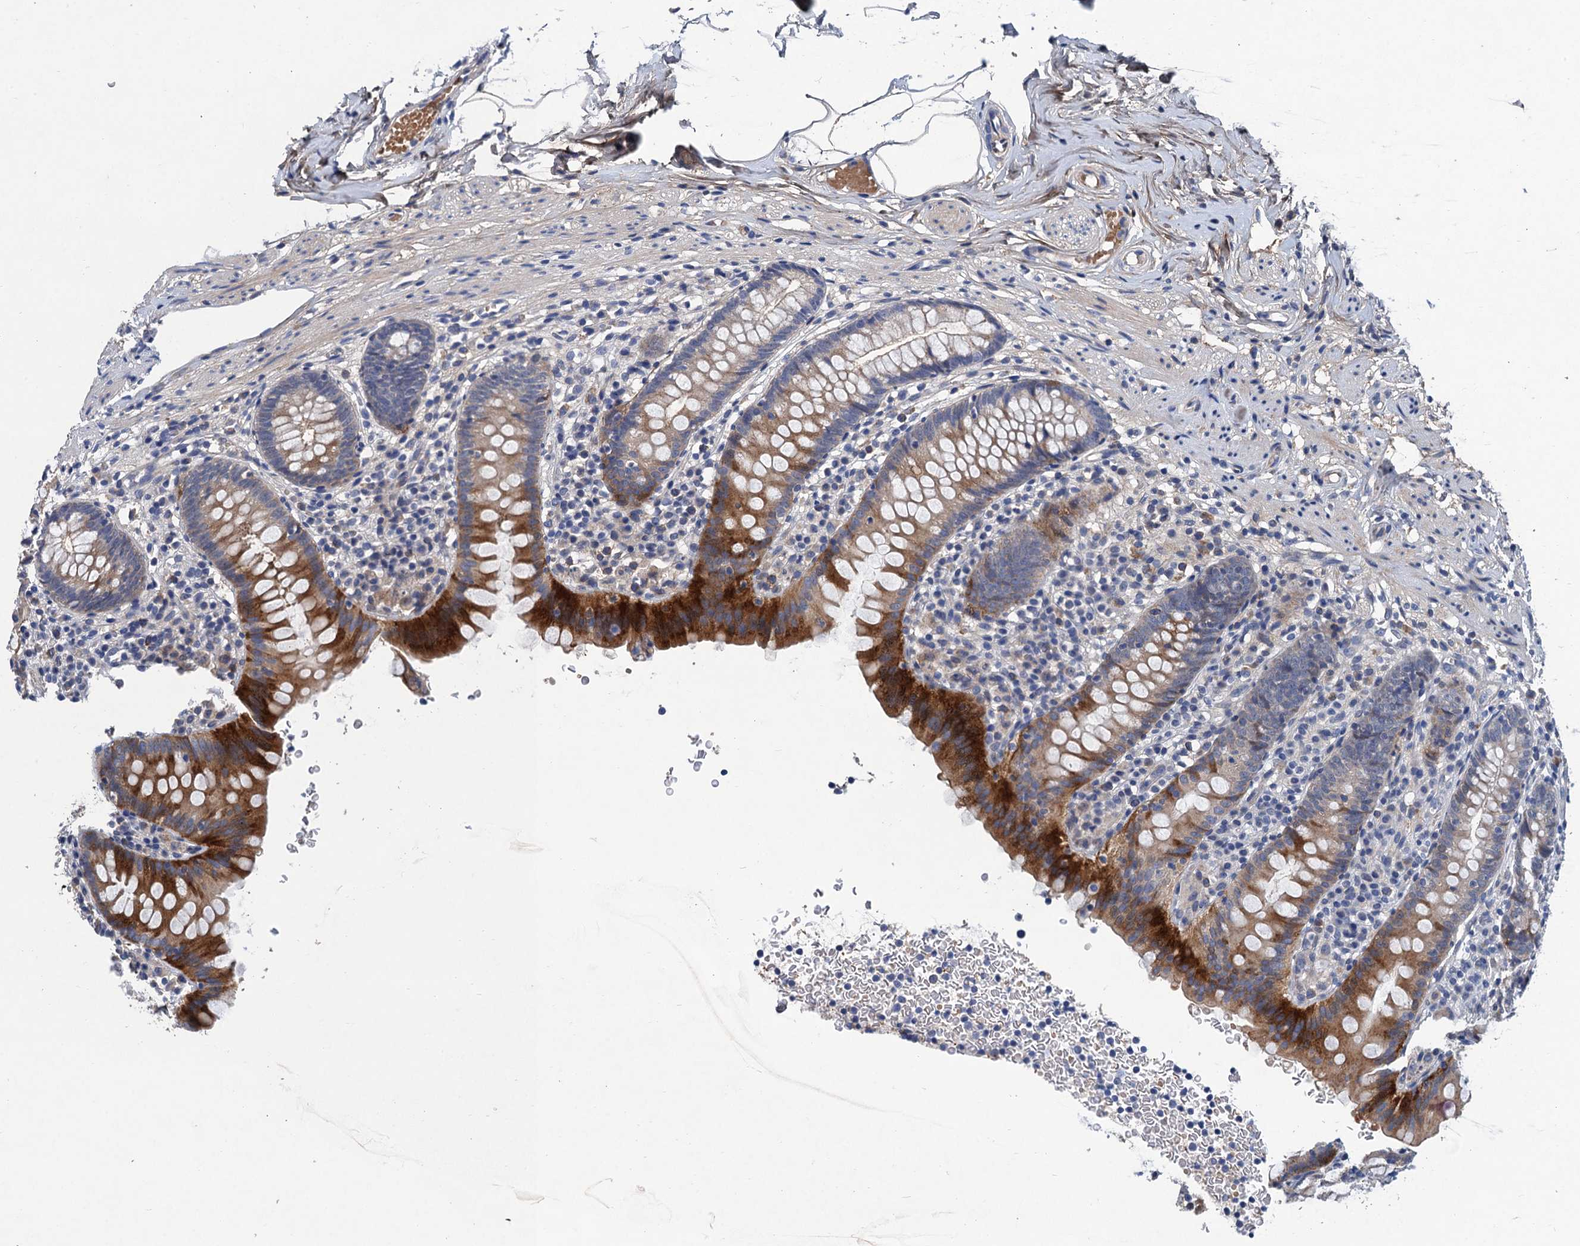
{"staining": {"intensity": "strong", "quantity": "<25%", "location": "cytoplasmic/membranous"}, "tissue": "appendix", "cell_type": "Glandular cells", "image_type": "normal", "snomed": [{"axis": "morphology", "description": "Normal tissue, NOS"}, {"axis": "topography", "description": "Appendix"}], "caption": "Approximately <25% of glandular cells in unremarkable appendix display strong cytoplasmic/membranous protein staining as visualized by brown immunohistochemical staining.", "gene": "TRAF7", "patient": {"sex": "male", "age": 55}}